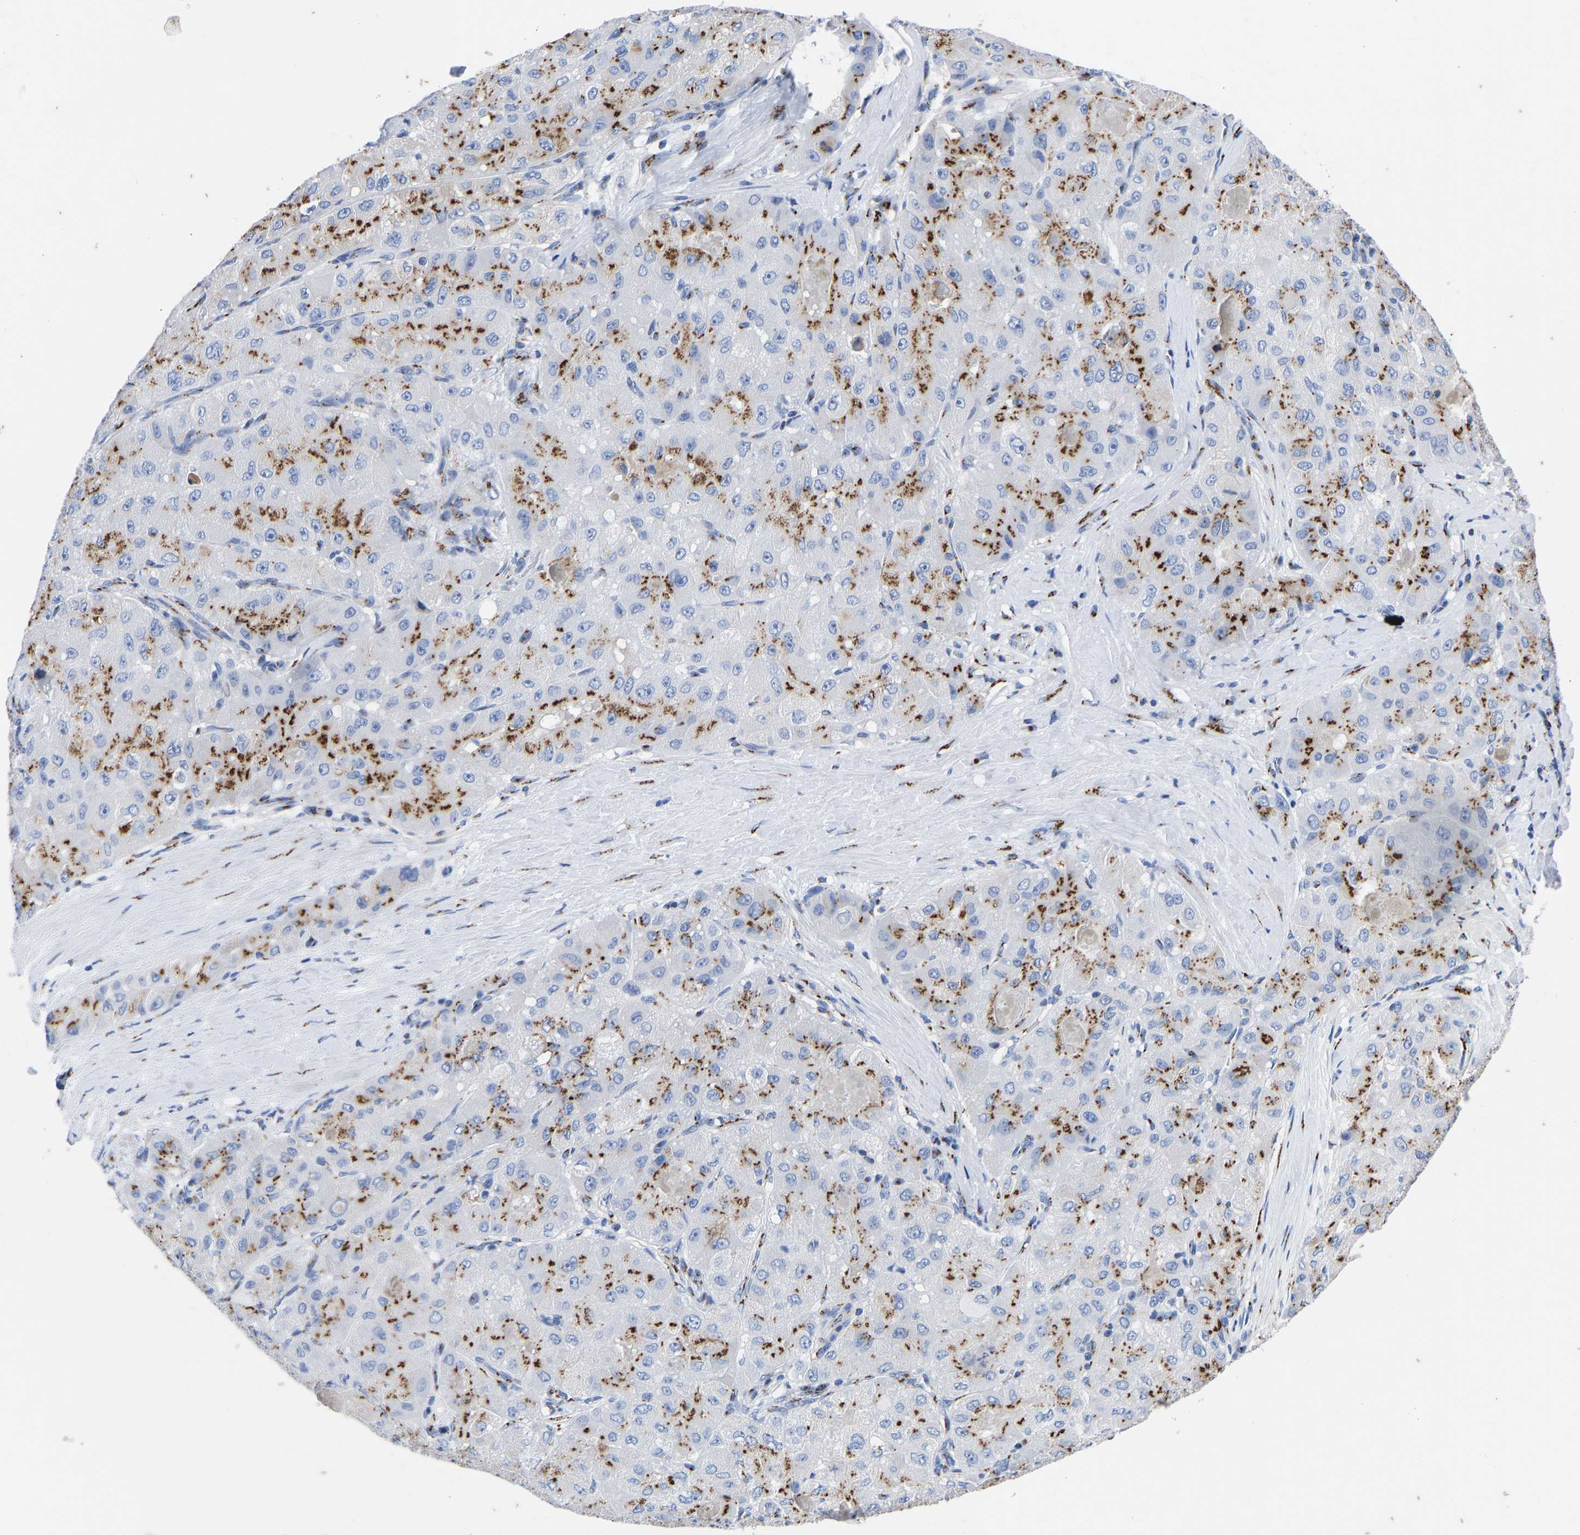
{"staining": {"intensity": "moderate", "quantity": "25%-75%", "location": "cytoplasmic/membranous"}, "tissue": "liver cancer", "cell_type": "Tumor cells", "image_type": "cancer", "snomed": [{"axis": "morphology", "description": "Carcinoma, Hepatocellular, NOS"}, {"axis": "topography", "description": "Liver"}], "caption": "A high-resolution micrograph shows immunohistochemistry (IHC) staining of liver hepatocellular carcinoma, which demonstrates moderate cytoplasmic/membranous positivity in approximately 25%-75% of tumor cells.", "gene": "TMEM87A", "patient": {"sex": "male", "age": 80}}